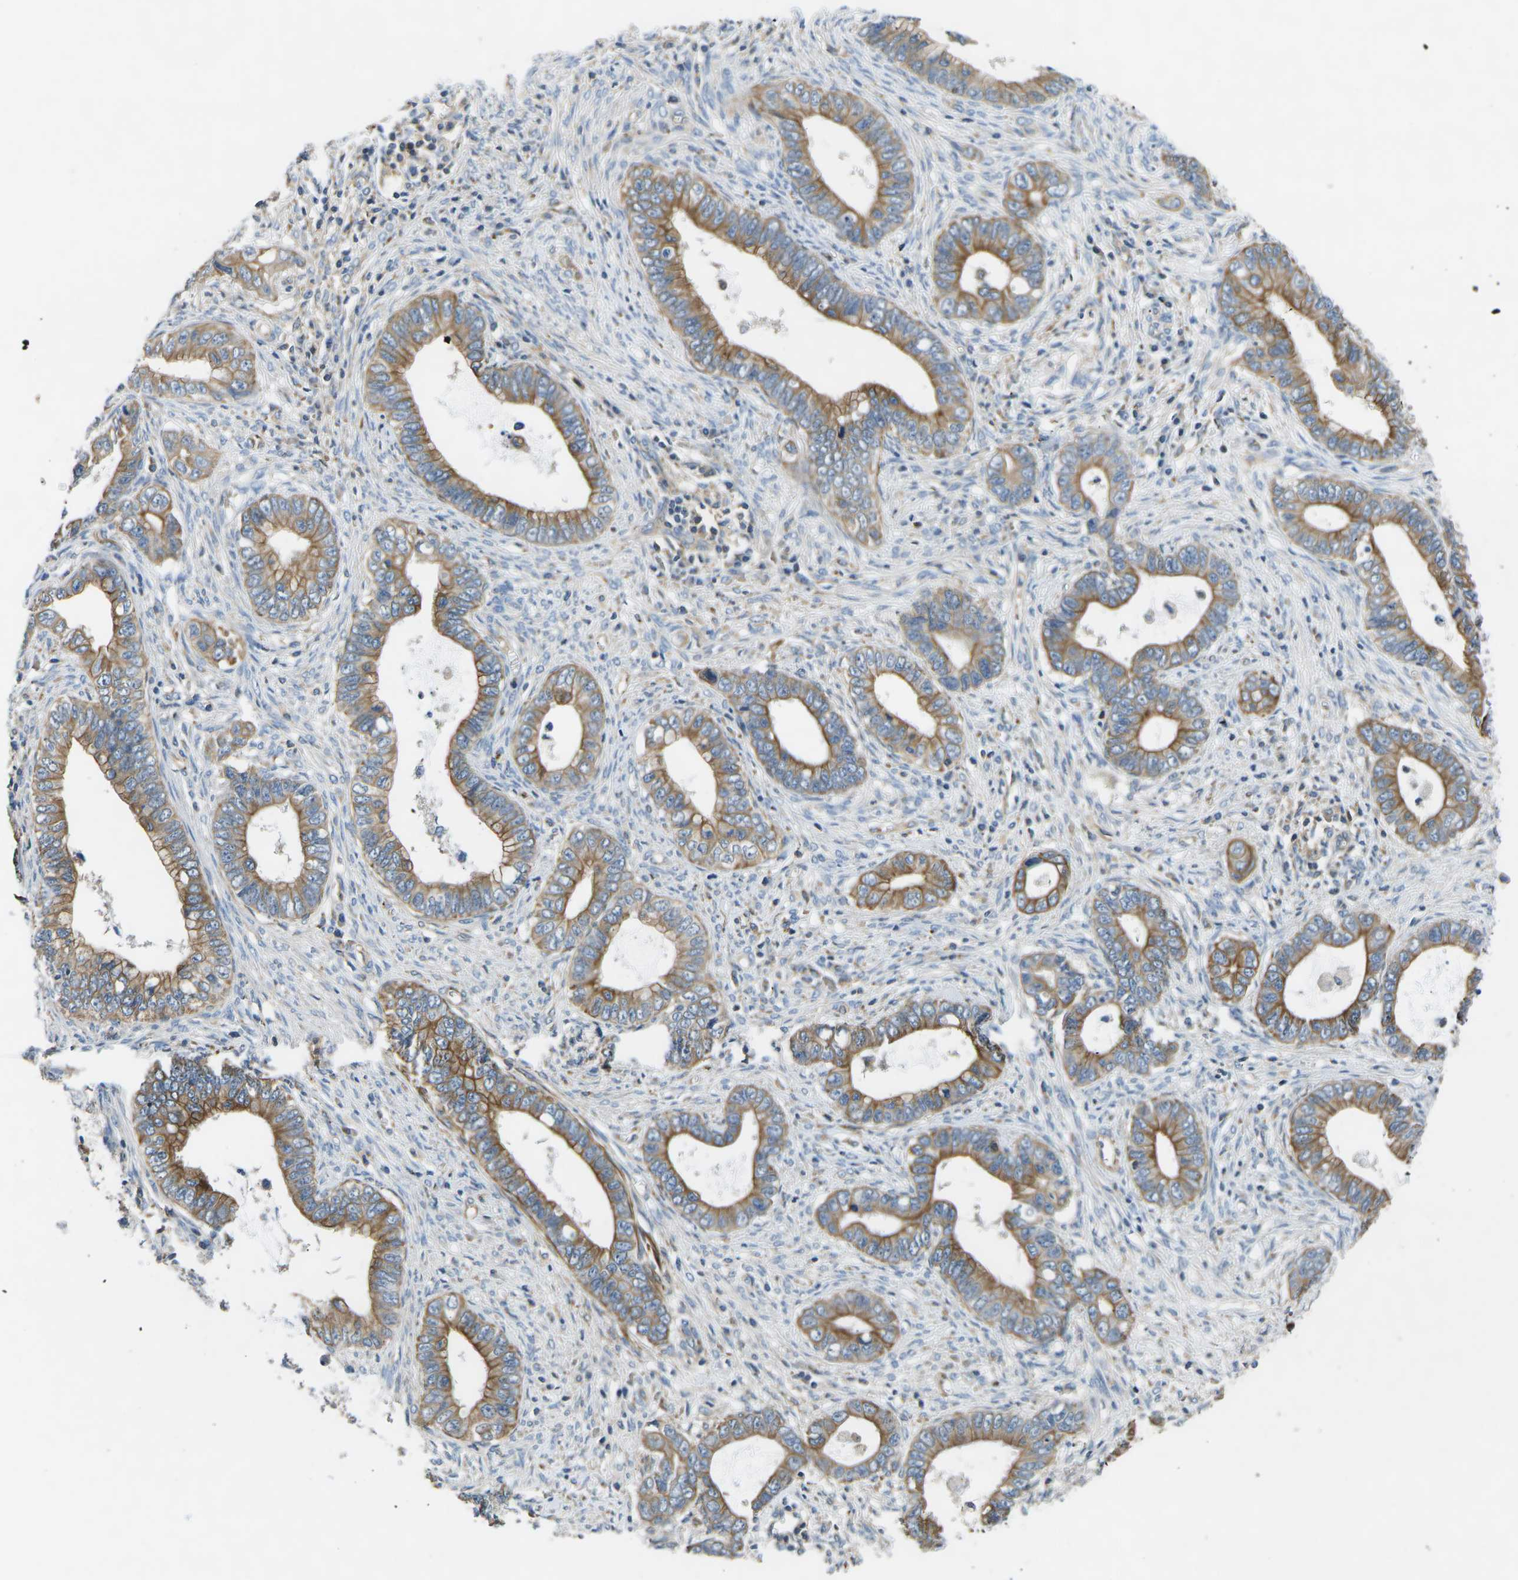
{"staining": {"intensity": "moderate", "quantity": ">75%", "location": "cytoplasmic/membranous"}, "tissue": "cervical cancer", "cell_type": "Tumor cells", "image_type": "cancer", "snomed": [{"axis": "morphology", "description": "Adenocarcinoma, NOS"}, {"axis": "topography", "description": "Cervix"}], "caption": "A photomicrograph of human adenocarcinoma (cervical) stained for a protein demonstrates moderate cytoplasmic/membranous brown staining in tumor cells.", "gene": "KCNJ15", "patient": {"sex": "female", "age": 44}}